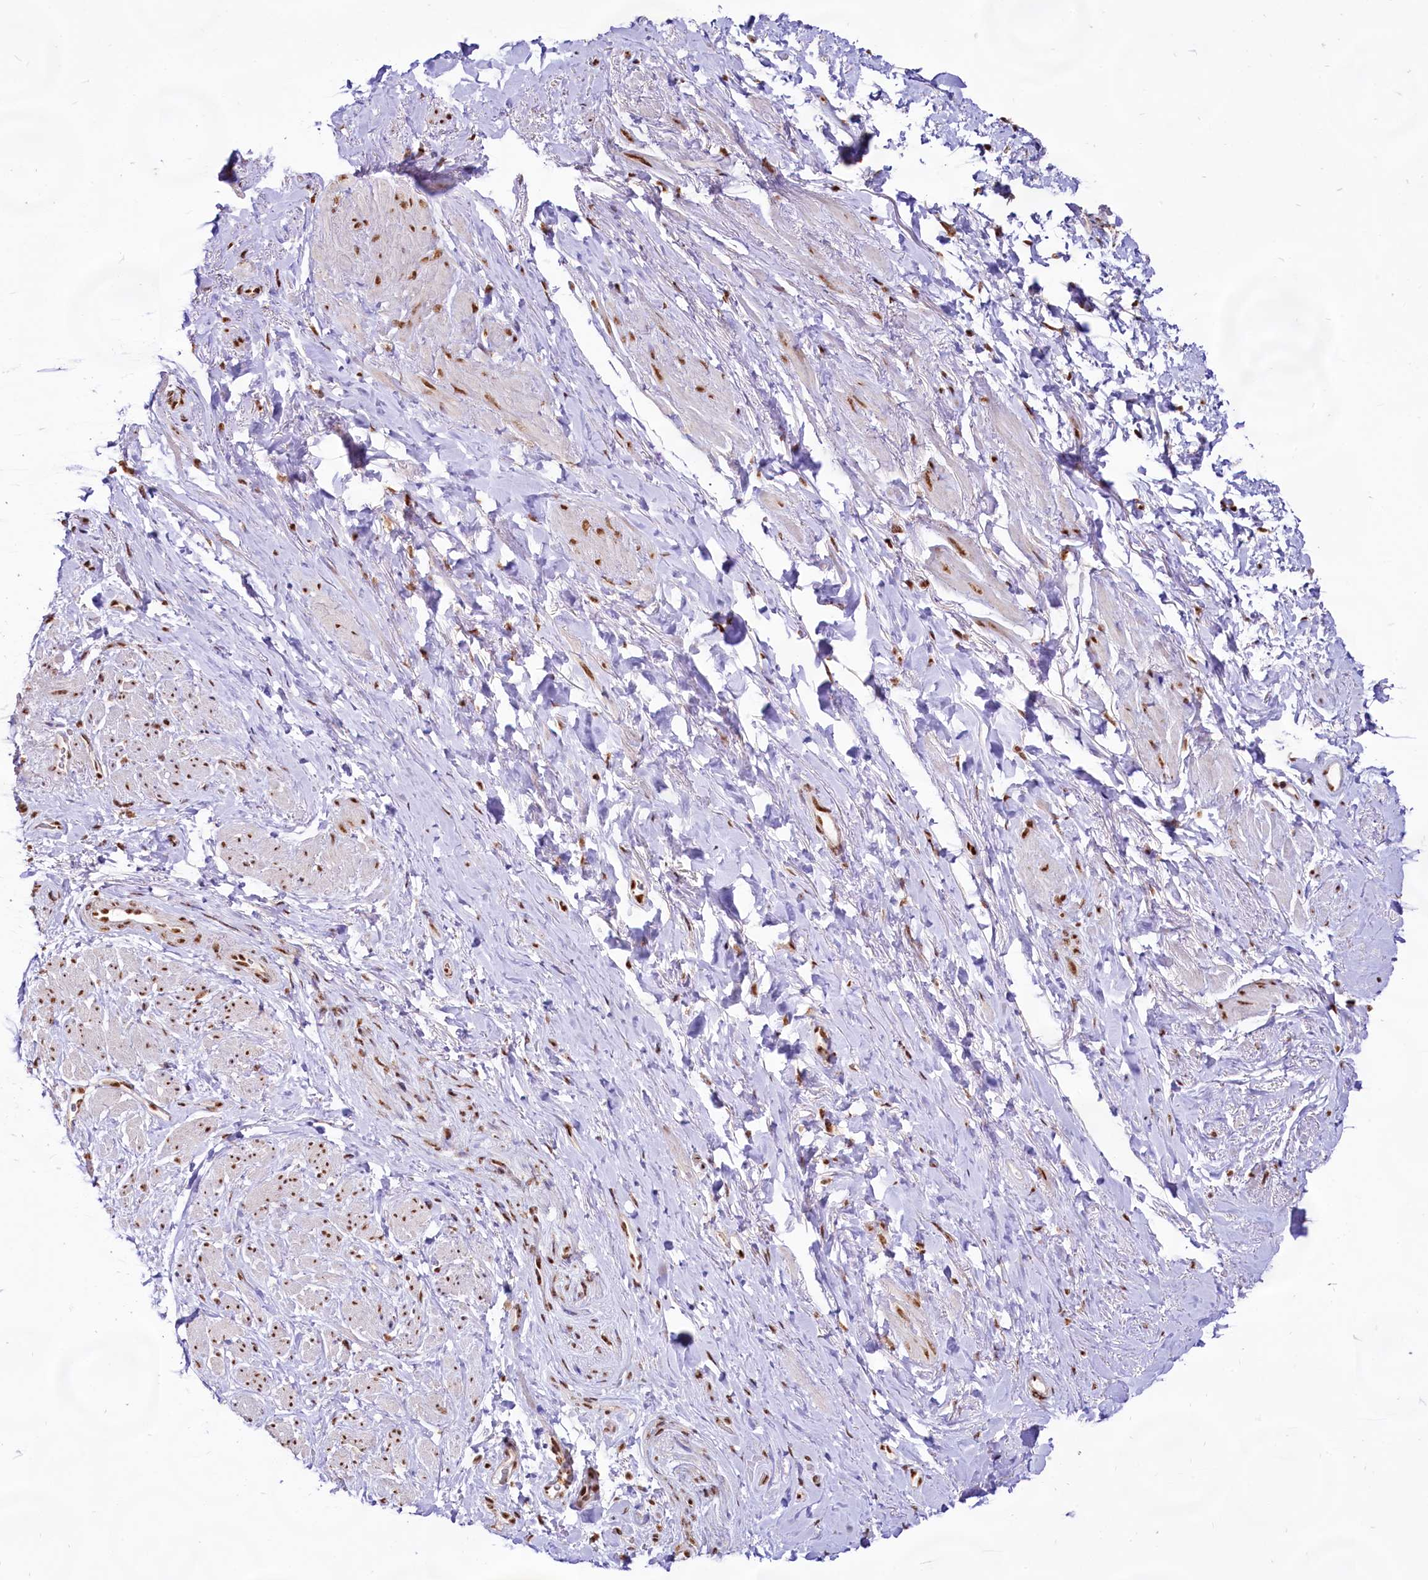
{"staining": {"intensity": "moderate", "quantity": "25%-75%", "location": "nuclear"}, "tissue": "smooth muscle", "cell_type": "Smooth muscle cells", "image_type": "normal", "snomed": [{"axis": "morphology", "description": "Normal tissue, NOS"}, {"axis": "topography", "description": "Smooth muscle"}, {"axis": "topography", "description": "Peripheral nerve tissue"}], "caption": "Immunohistochemical staining of unremarkable human smooth muscle demonstrates 25%-75% levels of moderate nuclear protein expression in about 25%-75% of smooth muscle cells. (Stains: DAB in brown, nuclei in blue, Microscopy: brightfield microscopy at high magnification).", "gene": "HIRA", "patient": {"sex": "male", "age": 69}}